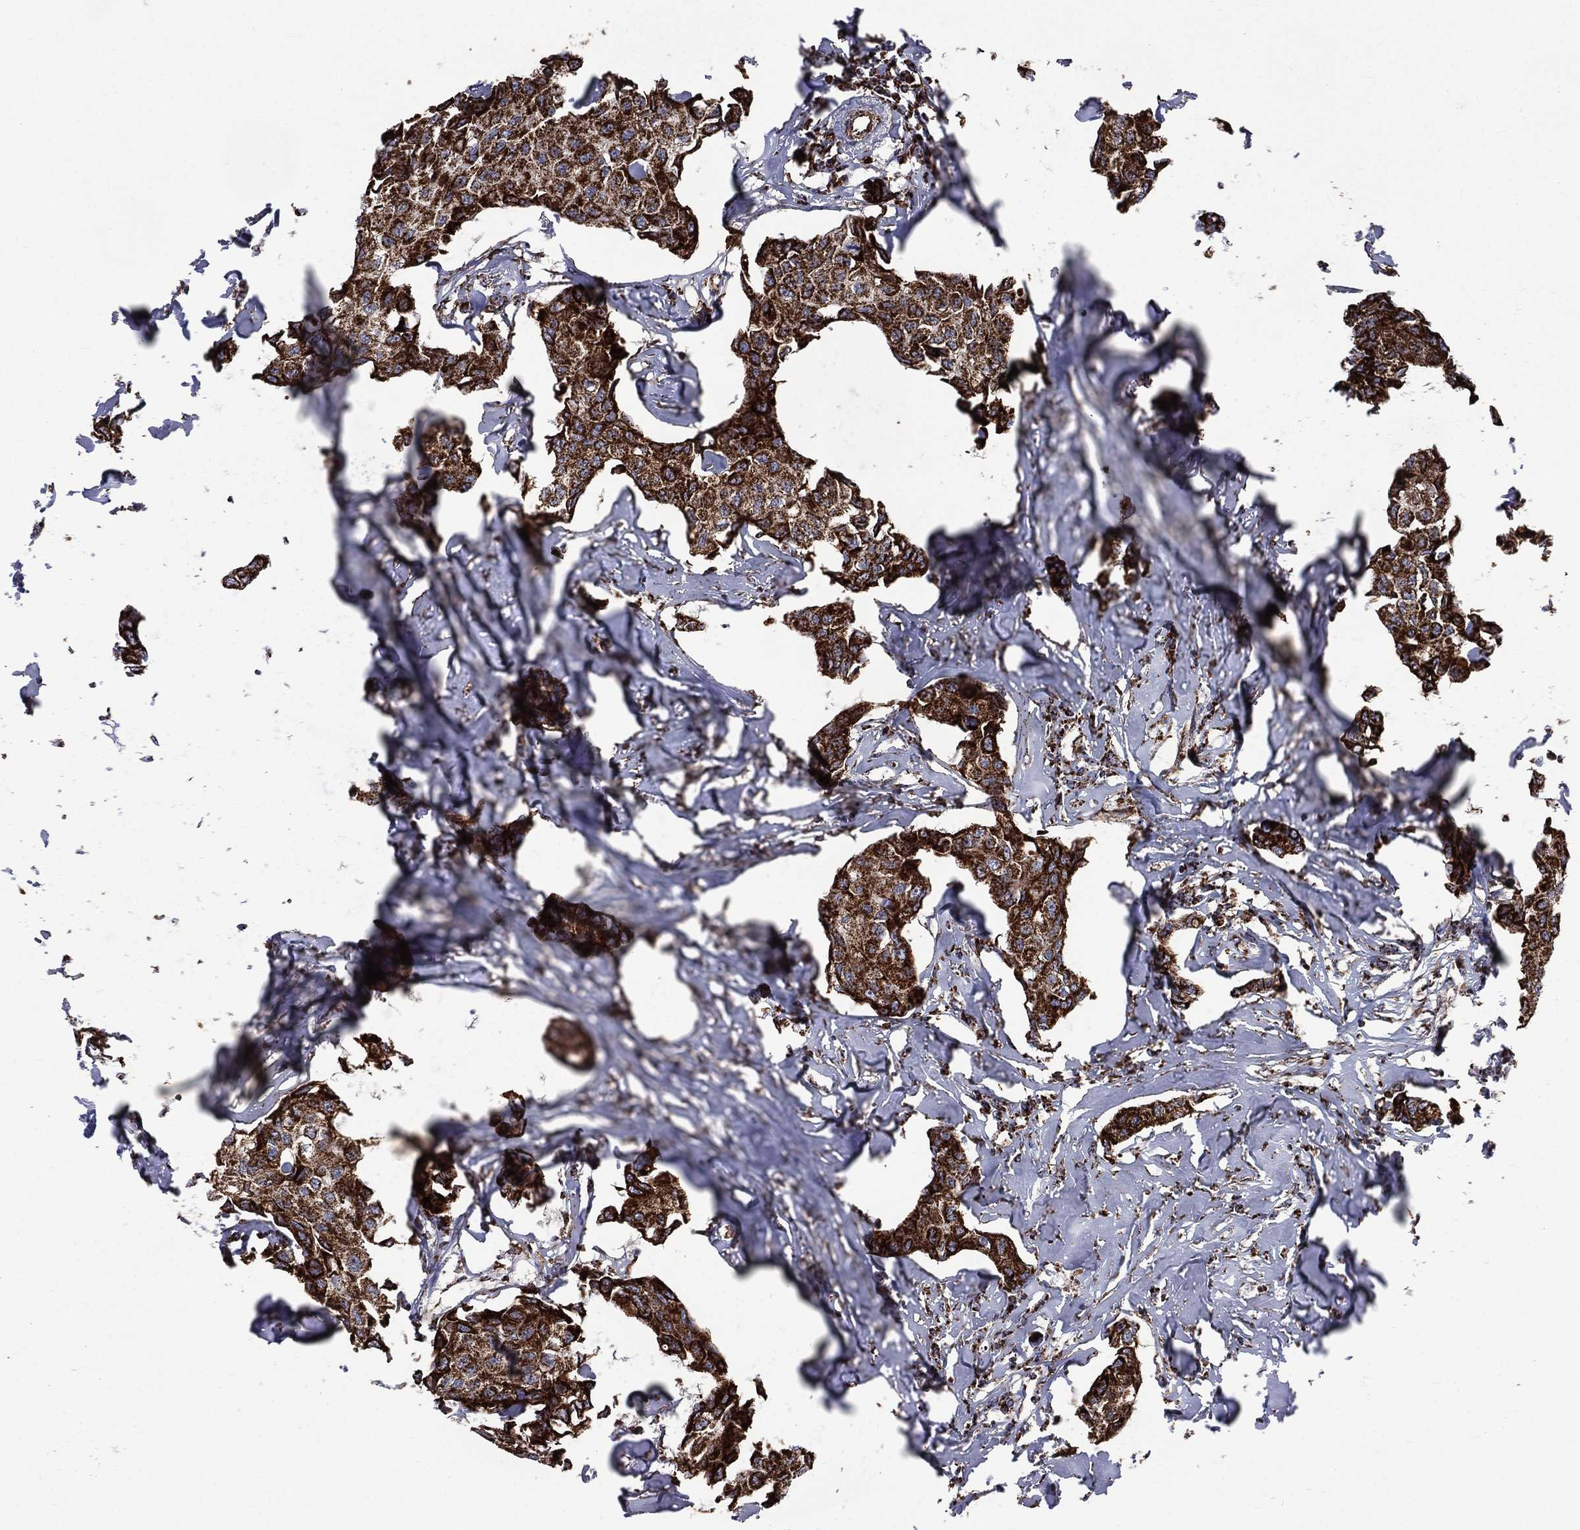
{"staining": {"intensity": "strong", "quantity": ">75%", "location": "cytoplasmic/membranous"}, "tissue": "breast cancer", "cell_type": "Tumor cells", "image_type": "cancer", "snomed": [{"axis": "morphology", "description": "Duct carcinoma"}, {"axis": "topography", "description": "Breast"}], "caption": "Human intraductal carcinoma (breast) stained with a brown dye exhibits strong cytoplasmic/membranous positive staining in about >75% of tumor cells.", "gene": "GOT2", "patient": {"sex": "female", "age": 80}}